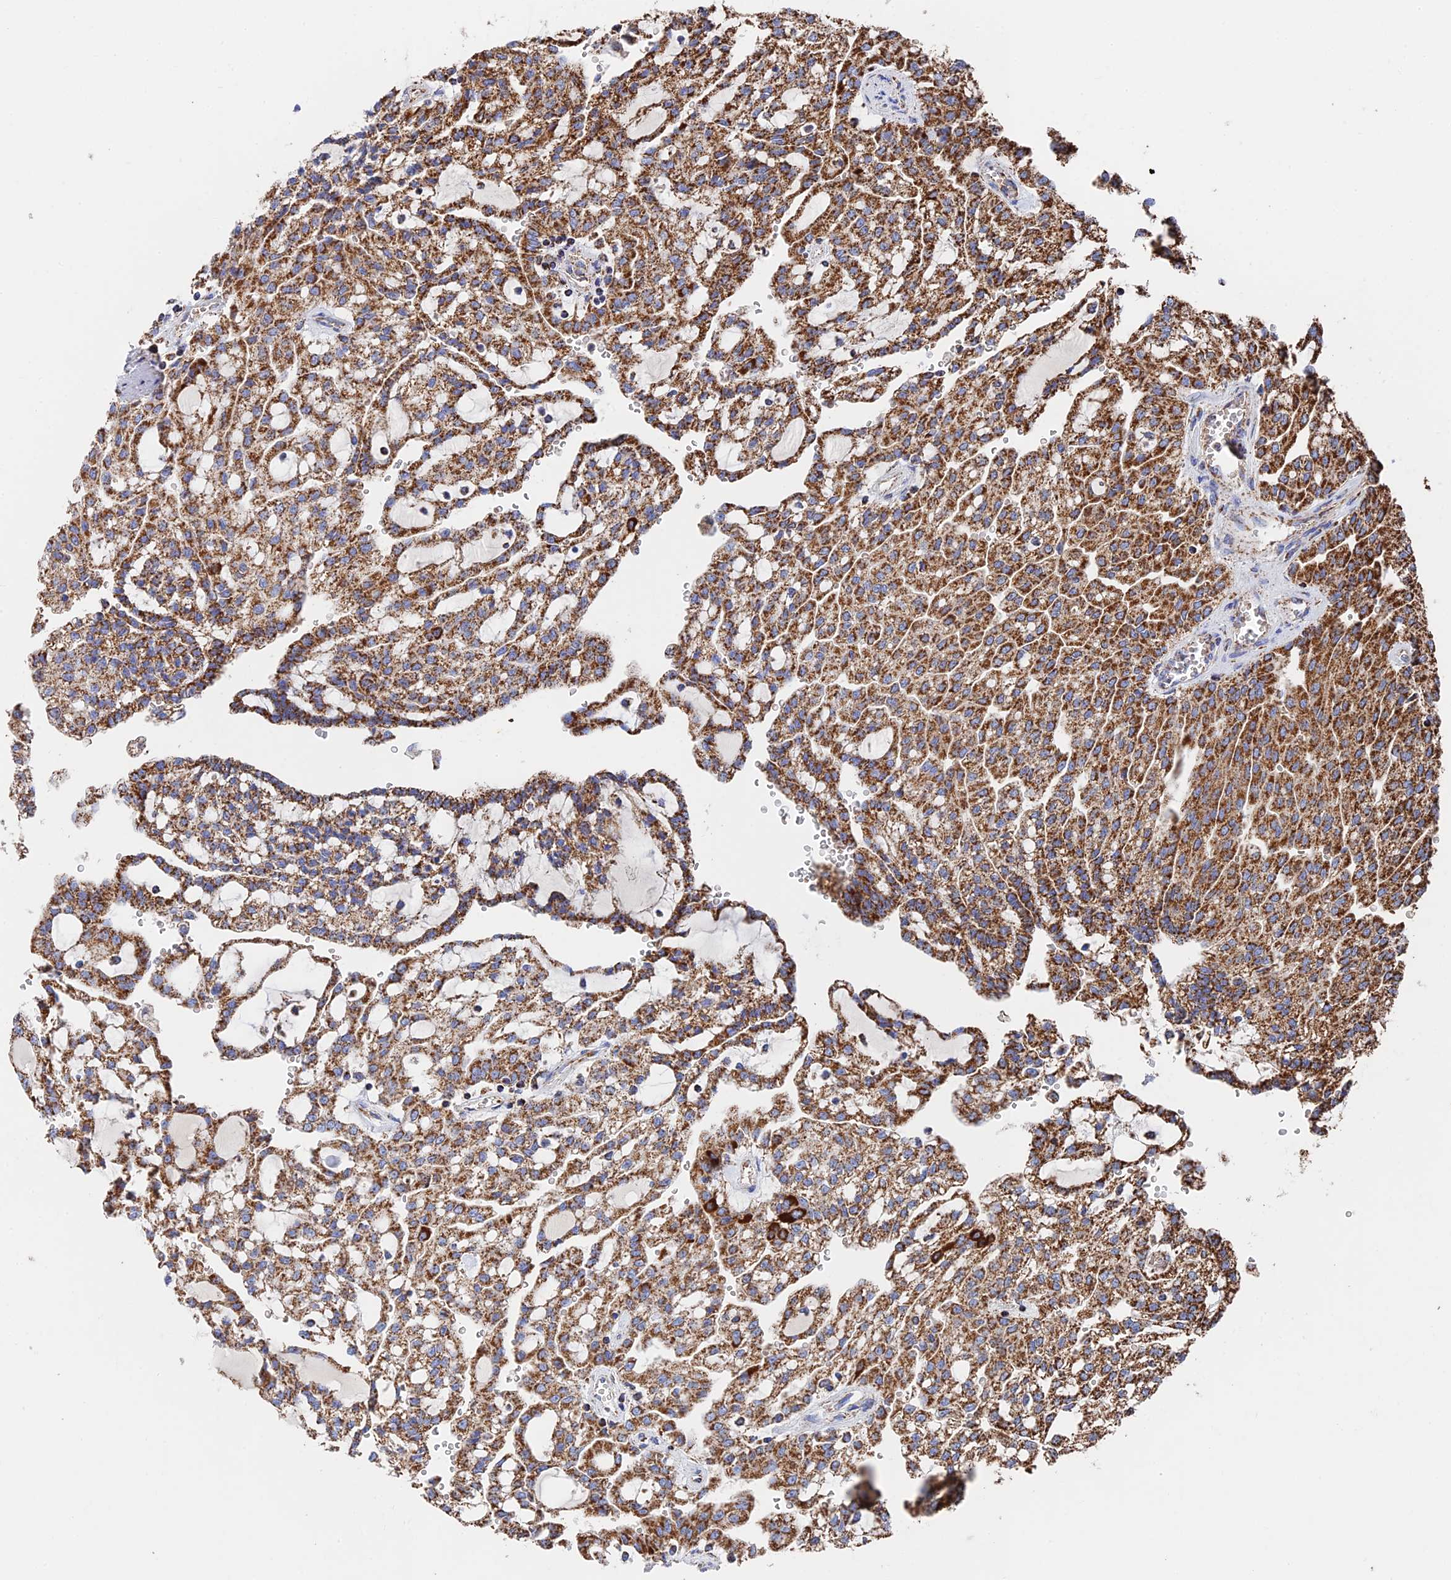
{"staining": {"intensity": "strong", "quantity": ">75%", "location": "cytoplasmic/membranous"}, "tissue": "renal cancer", "cell_type": "Tumor cells", "image_type": "cancer", "snomed": [{"axis": "morphology", "description": "Adenocarcinoma, NOS"}, {"axis": "topography", "description": "Kidney"}], "caption": "Adenocarcinoma (renal) stained for a protein (brown) shows strong cytoplasmic/membranous positive positivity in about >75% of tumor cells.", "gene": "HAUS8", "patient": {"sex": "male", "age": 63}}